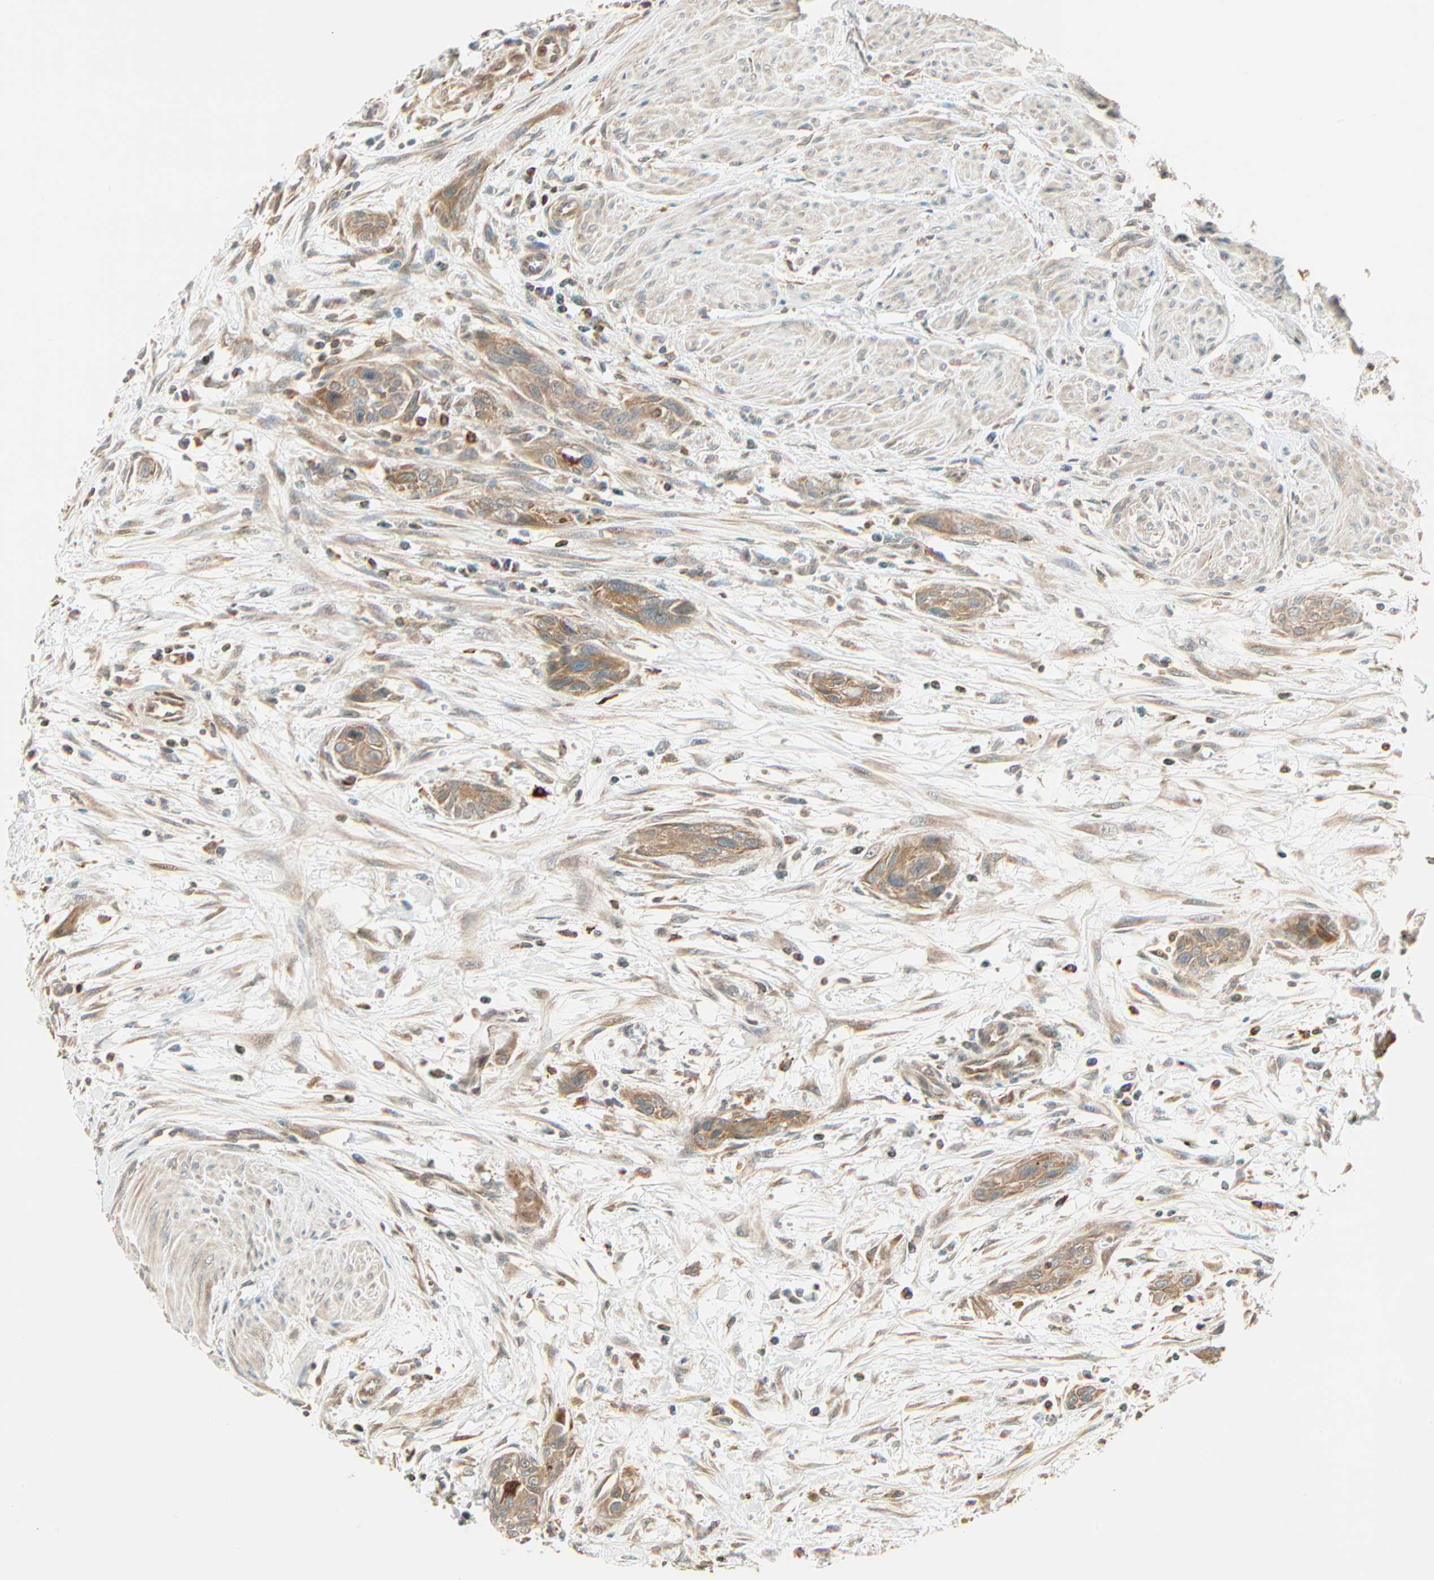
{"staining": {"intensity": "moderate", "quantity": ">75%", "location": "cytoplasmic/membranous"}, "tissue": "urothelial cancer", "cell_type": "Tumor cells", "image_type": "cancer", "snomed": [{"axis": "morphology", "description": "Urothelial carcinoma, High grade"}, {"axis": "topography", "description": "Urinary bladder"}], "caption": "Tumor cells exhibit medium levels of moderate cytoplasmic/membranous positivity in about >75% of cells in human urothelial cancer.", "gene": "PNPLA6", "patient": {"sex": "male", "age": 35}}